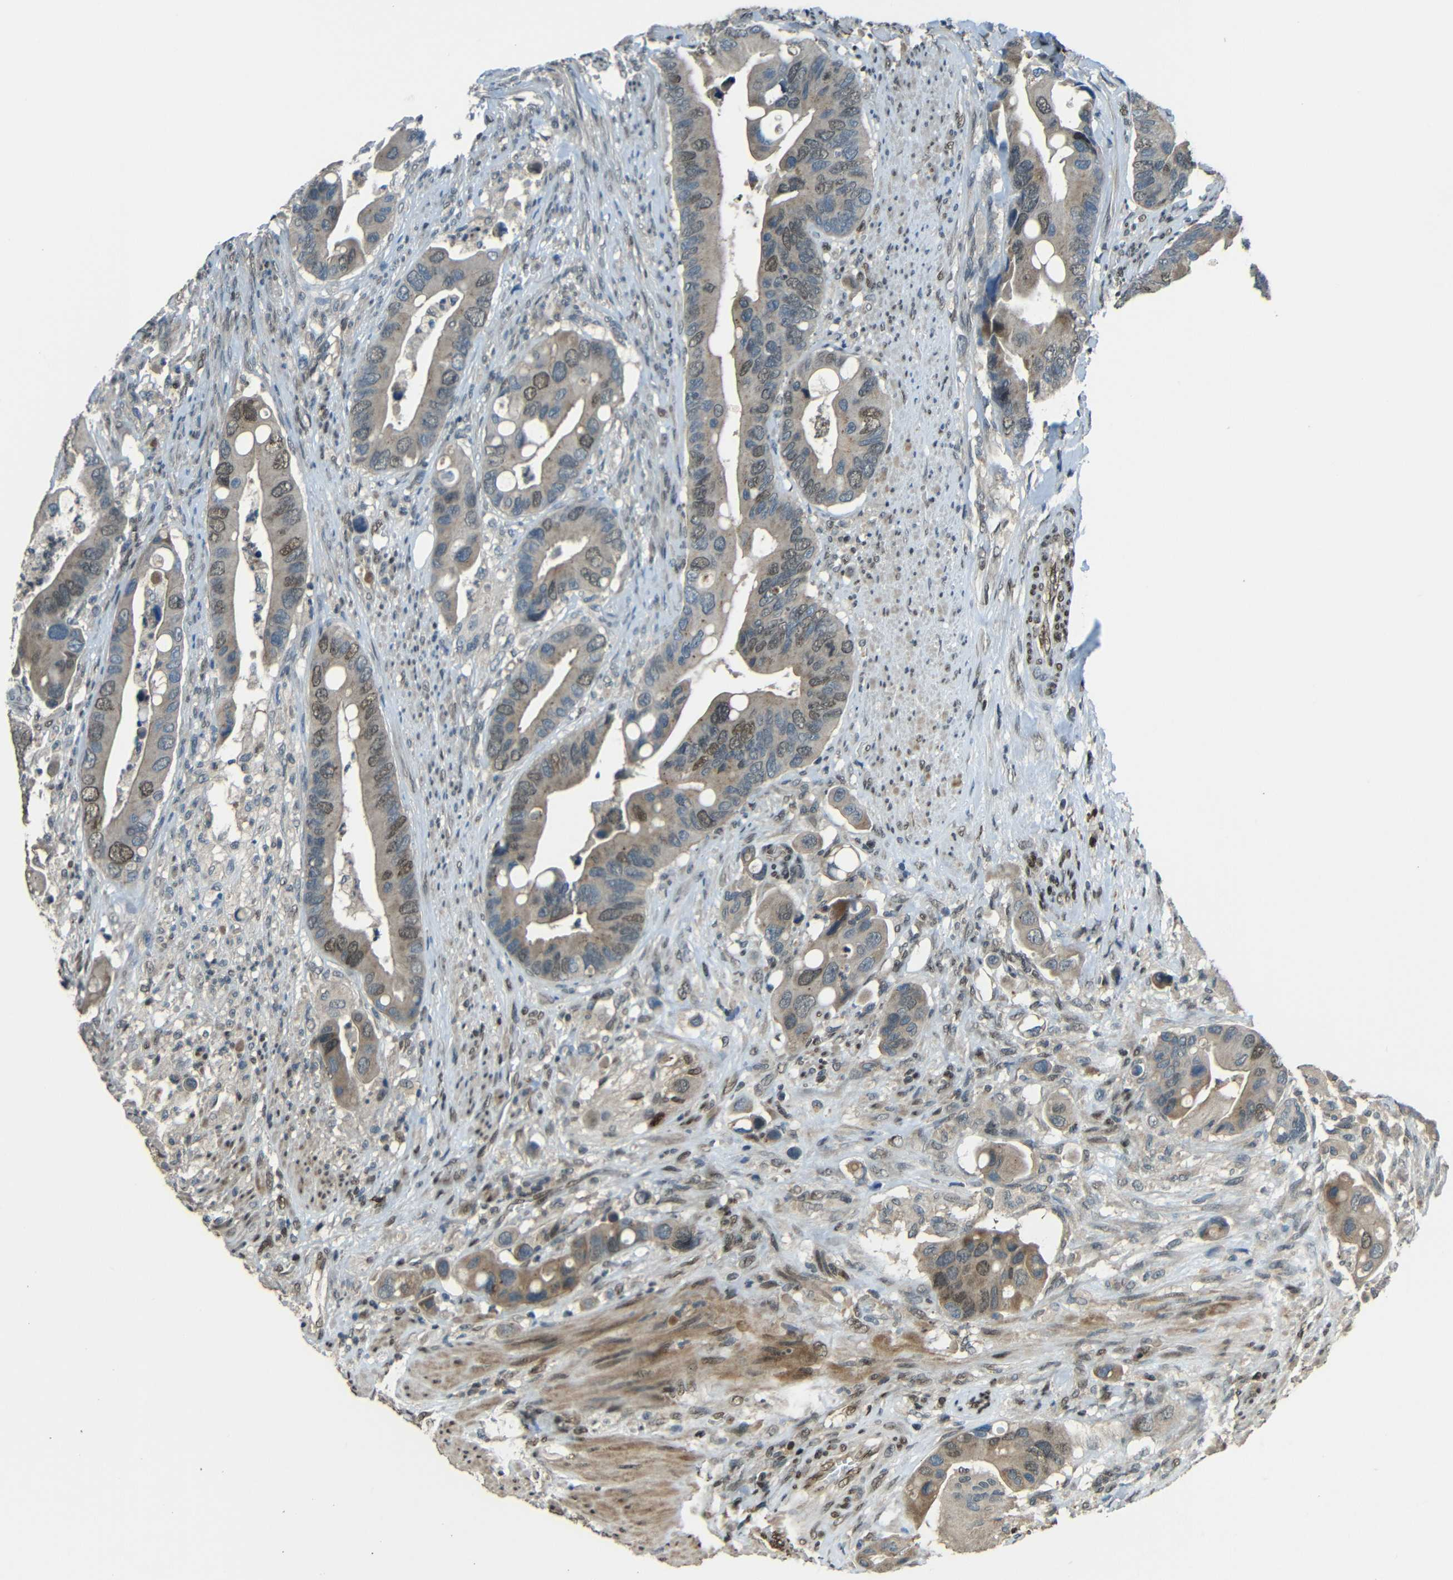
{"staining": {"intensity": "moderate", "quantity": "25%-75%", "location": "cytoplasmic/membranous,nuclear"}, "tissue": "colorectal cancer", "cell_type": "Tumor cells", "image_type": "cancer", "snomed": [{"axis": "morphology", "description": "Adenocarcinoma, NOS"}, {"axis": "topography", "description": "Rectum"}], "caption": "DAB (3,3'-diaminobenzidine) immunohistochemical staining of human colorectal cancer (adenocarcinoma) shows moderate cytoplasmic/membranous and nuclear protein positivity in approximately 25%-75% of tumor cells.", "gene": "PSIP1", "patient": {"sex": "female", "age": 57}}